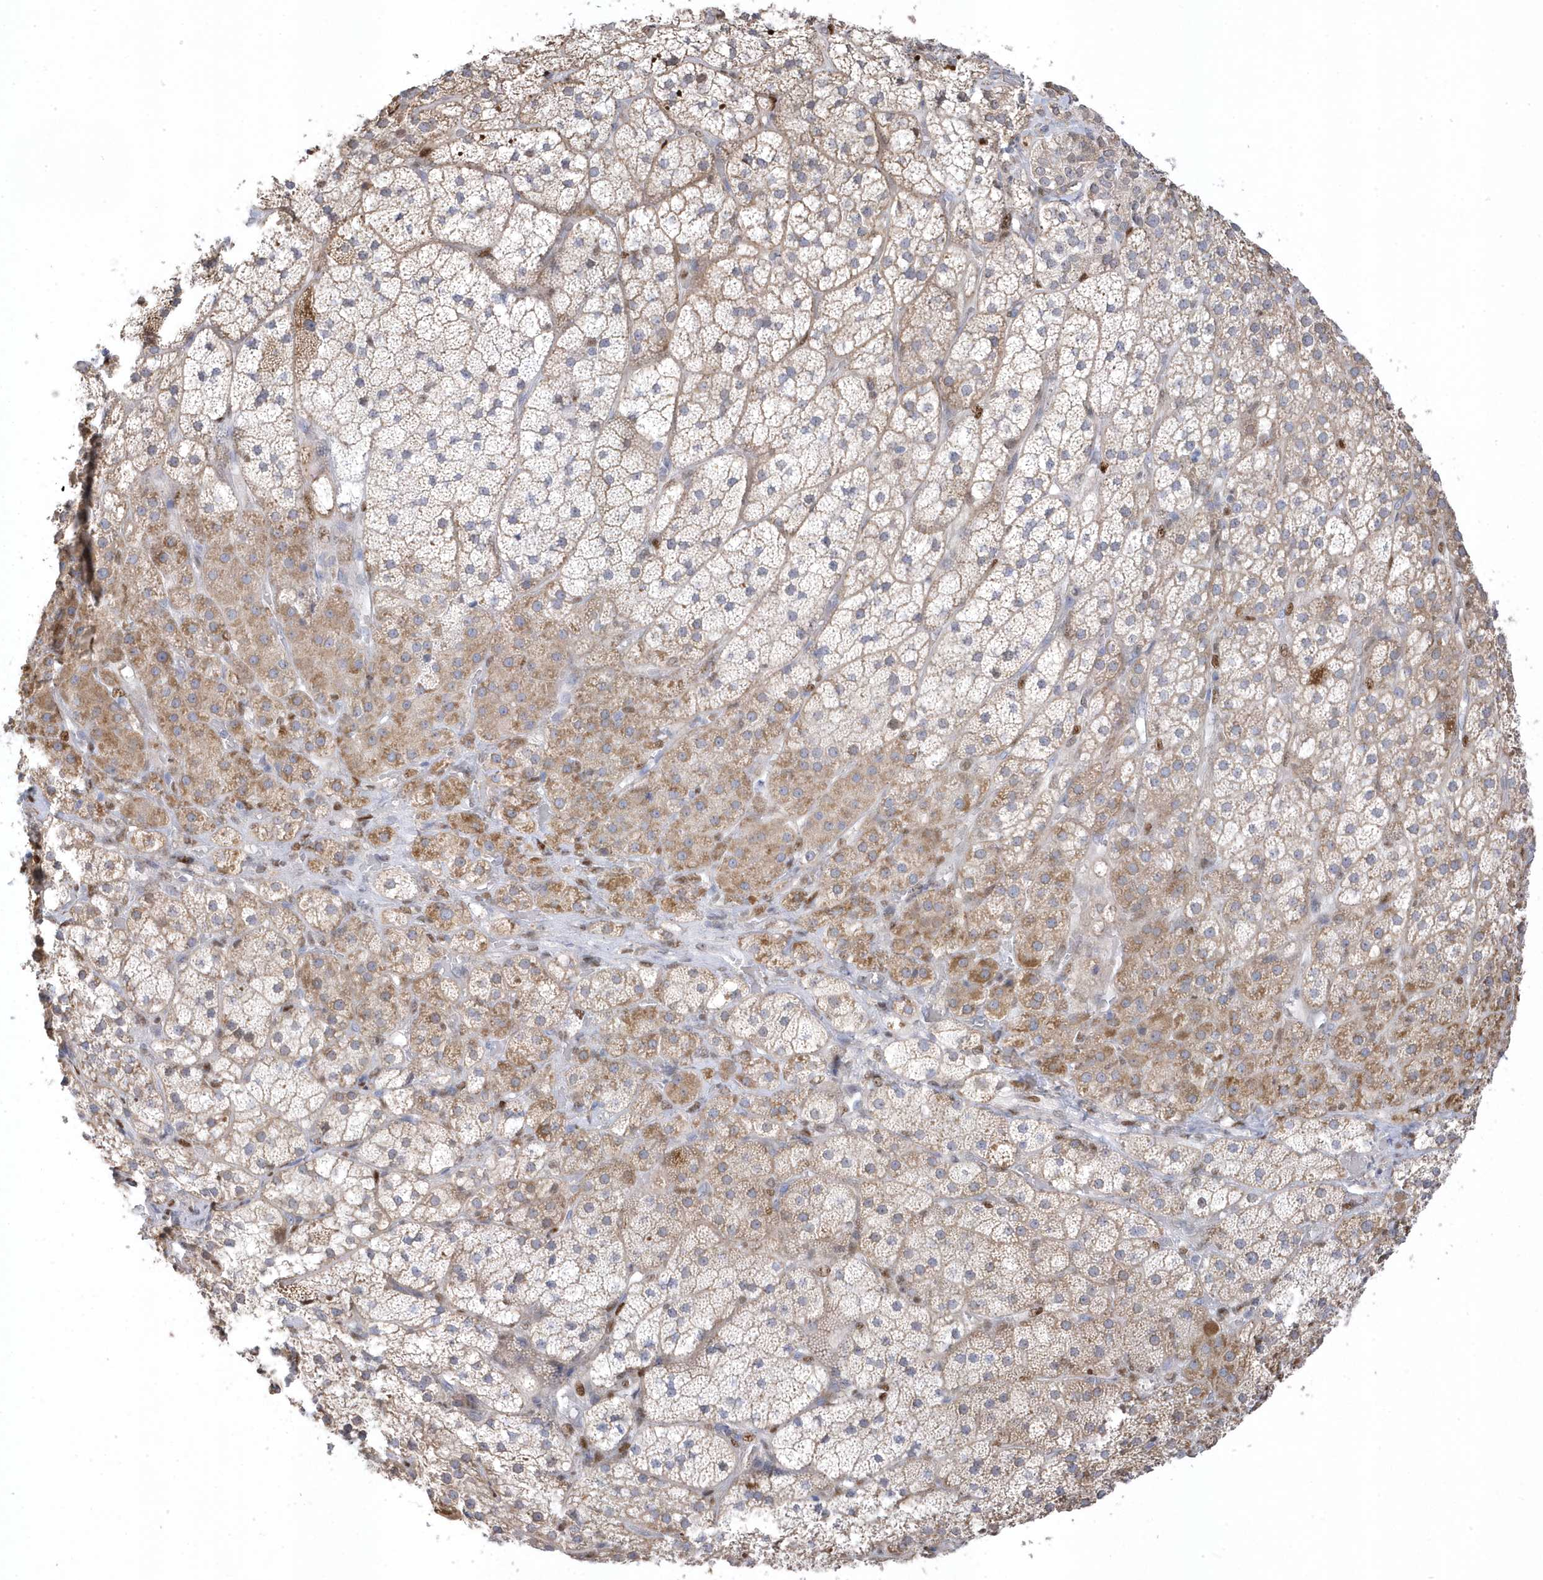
{"staining": {"intensity": "moderate", "quantity": "25%-75%", "location": "cytoplasmic/membranous"}, "tissue": "adrenal gland", "cell_type": "Glandular cells", "image_type": "normal", "snomed": [{"axis": "morphology", "description": "Normal tissue, NOS"}, {"axis": "topography", "description": "Adrenal gland"}], "caption": "Immunohistochemical staining of benign adrenal gland exhibits medium levels of moderate cytoplasmic/membranous positivity in approximately 25%-75% of glandular cells.", "gene": "GTPBP6", "patient": {"sex": "male", "age": 57}}